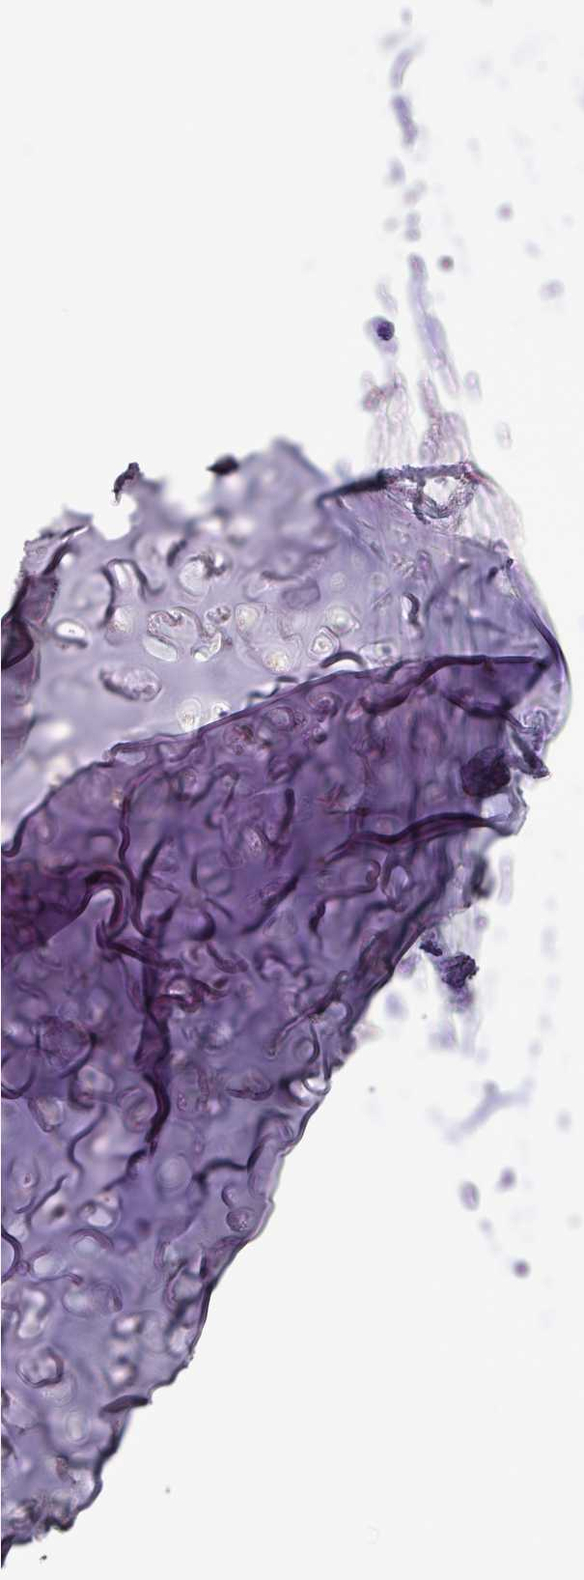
{"staining": {"intensity": "negative", "quantity": "none", "location": "none"}, "tissue": "soft tissue", "cell_type": "Chondrocytes", "image_type": "normal", "snomed": [{"axis": "morphology", "description": "Normal tissue, NOS"}, {"axis": "topography", "description": "Cartilage tissue"}, {"axis": "topography", "description": "Bronchus"}, {"axis": "topography", "description": "Peripheral nerve tissue"}], "caption": "Soft tissue was stained to show a protein in brown. There is no significant staining in chondrocytes.", "gene": "ACTR3B", "patient": {"sex": "female", "age": 59}}